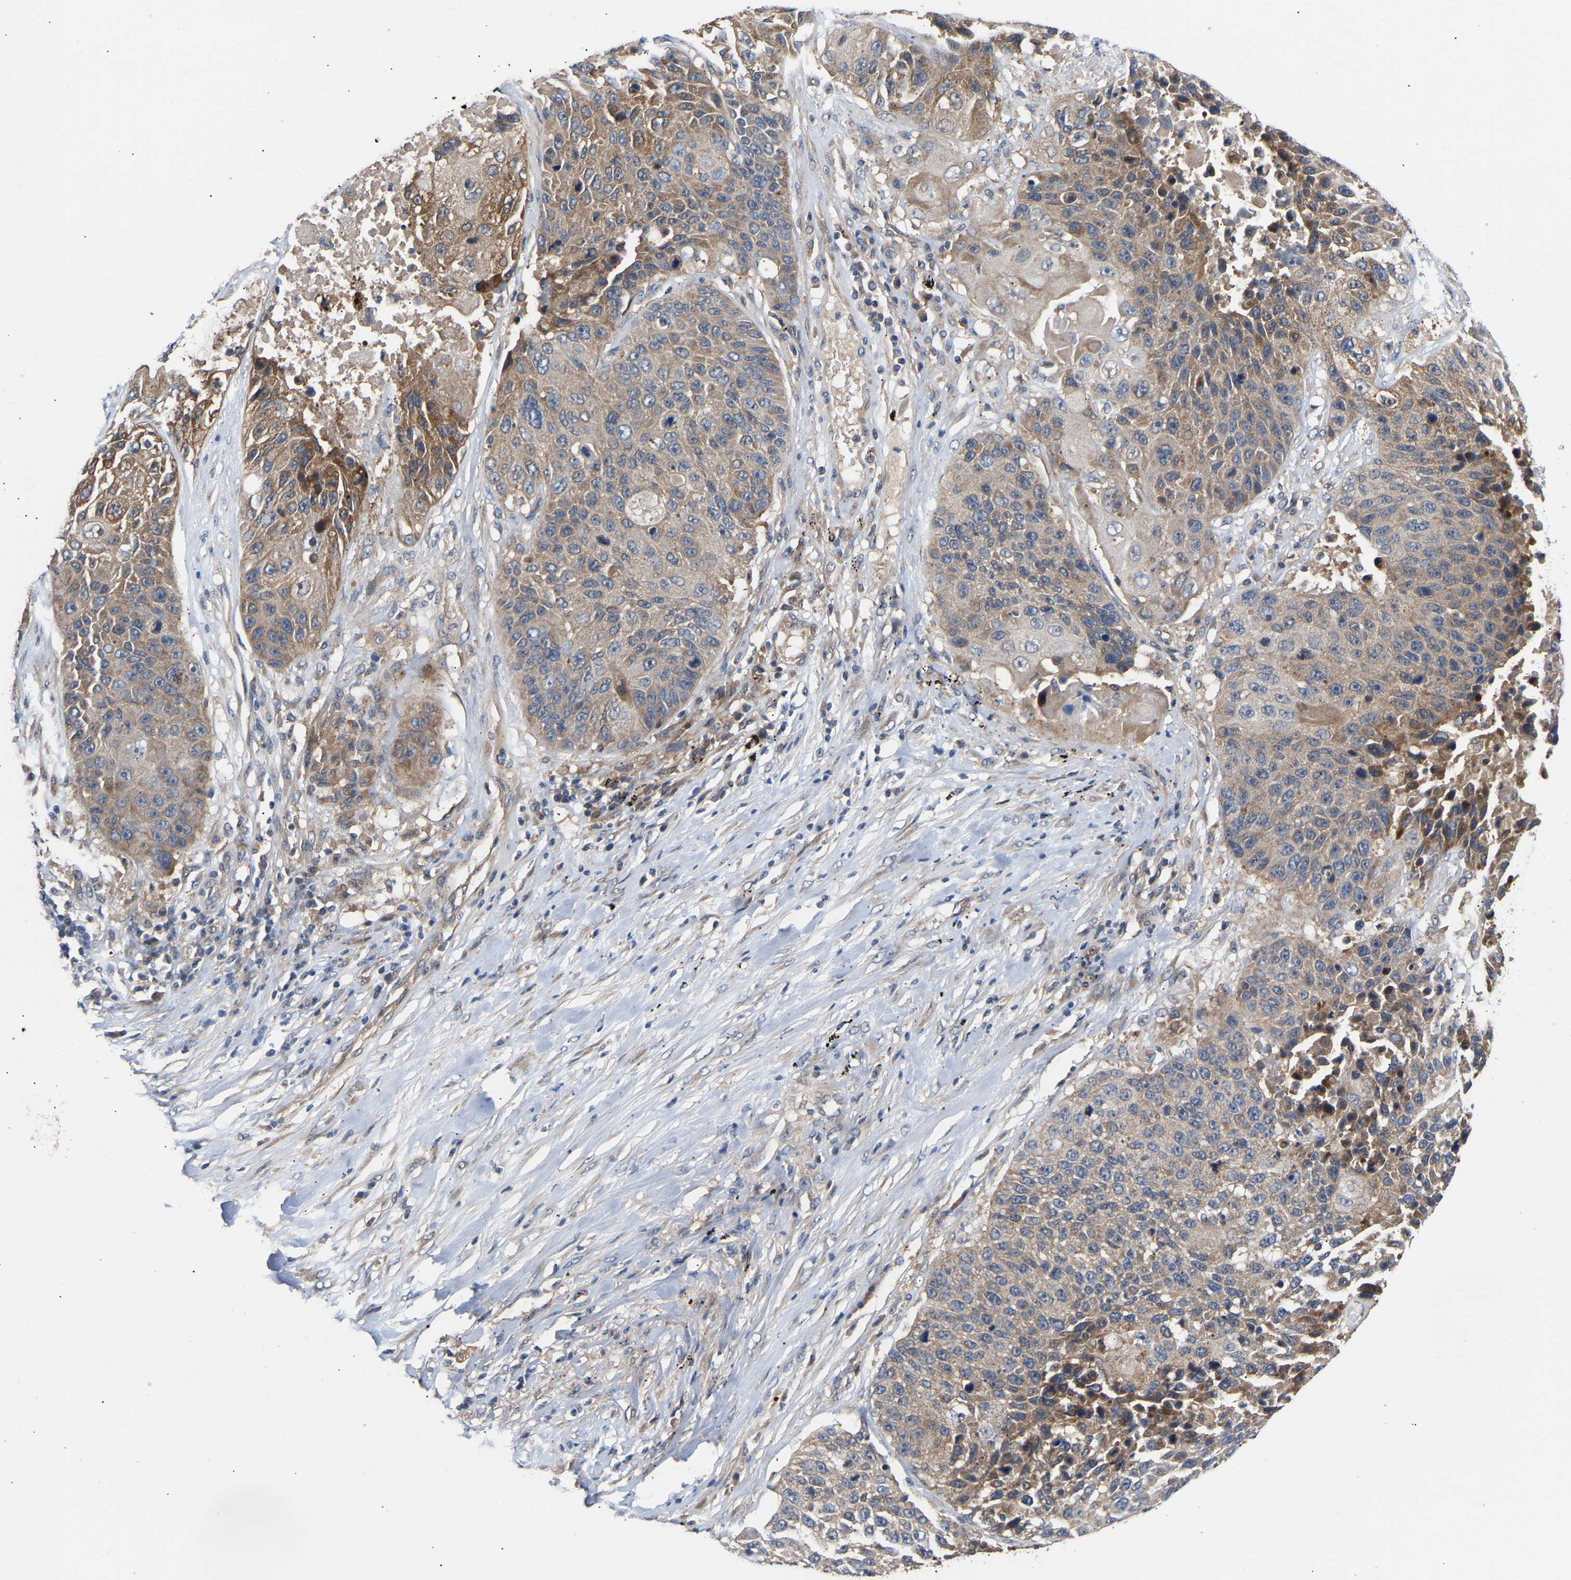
{"staining": {"intensity": "moderate", "quantity": "<25%", "location": "cytoplasmic/membranous"}, "tissue": "lung cancer", "cell_type": "Tumor cells", "image_type": "cancer", "snomed": [{"axis": "morphology", "description": "Squamous cell carcinoma, NOS"}, {"axis": "topography", "description": "Lung"}], "caption": "The photomicrograph shows a brown stain indicating the presence of a protein in the cytoplasmic/membranous of tumor cells in lung cancer (squamous cell carcinoma). The staining was performed using DAB (3,3'-diaminobenzidine) to visualize the protein expression in brown, while the nuclei were stained in blue with hematoxylin (Magnification: 20x).", "gene": "KASH5", "patient": {"sex": "male", "age": 61}}